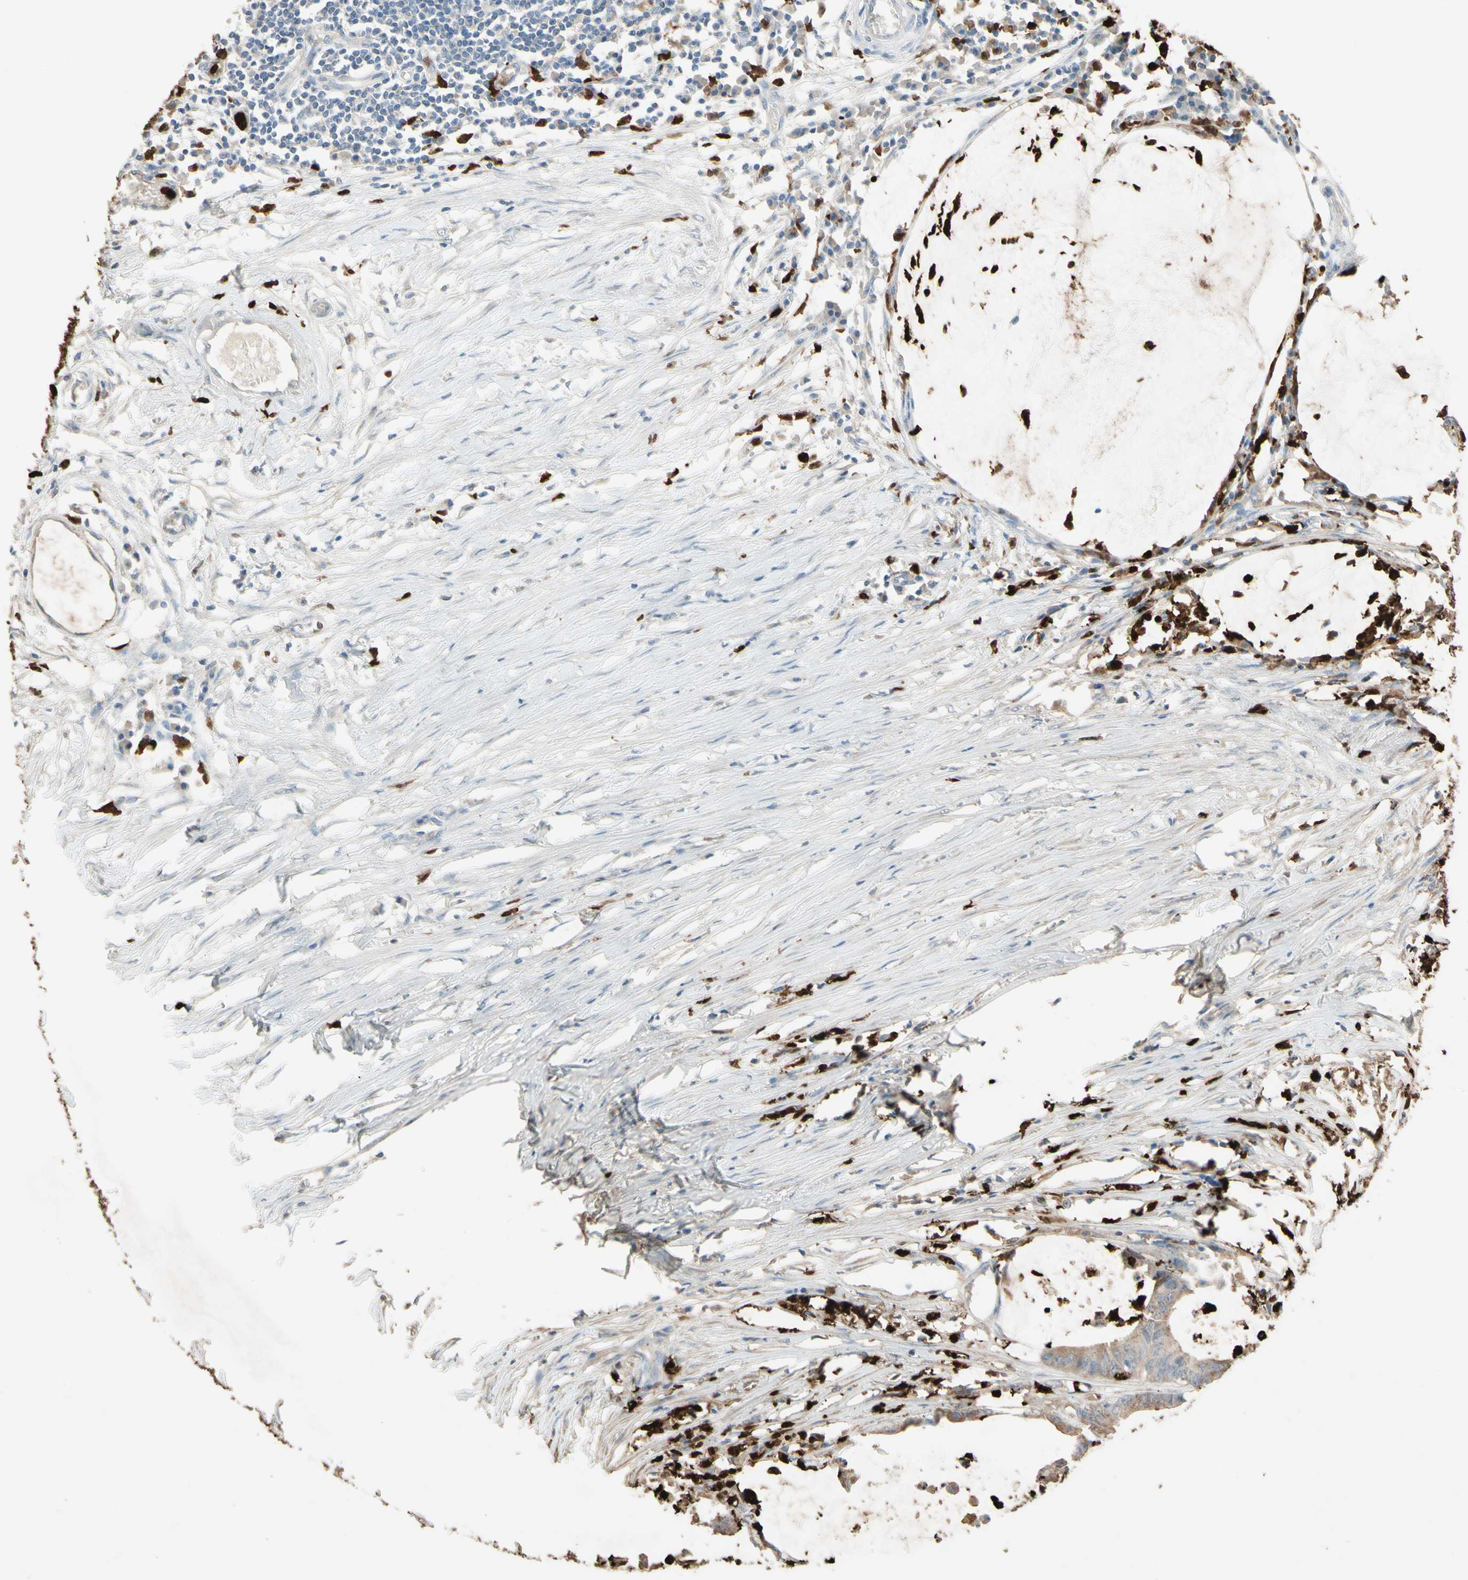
{"staining": {"intensity": "moderate", "quantity": ">75%", "location": "cytoplasmic/membranous"}, "tissue": "colorectal cancer", "cell_type": "Tumor cells", "image_type": "cancer", "snomed": [{"axis": "morphology", "description": "Adenocarcinoma, NOS"}, {"axis": "topography", "description": "Rectum"}], "caption": "A brown stain shows moderate cytoplasmic/membranous expression of a protein in human adenocarcinoma (colorectal) tumor cells.", "gene": "NFKBIZ", "patient": {"sex": "female", "age": 66}}